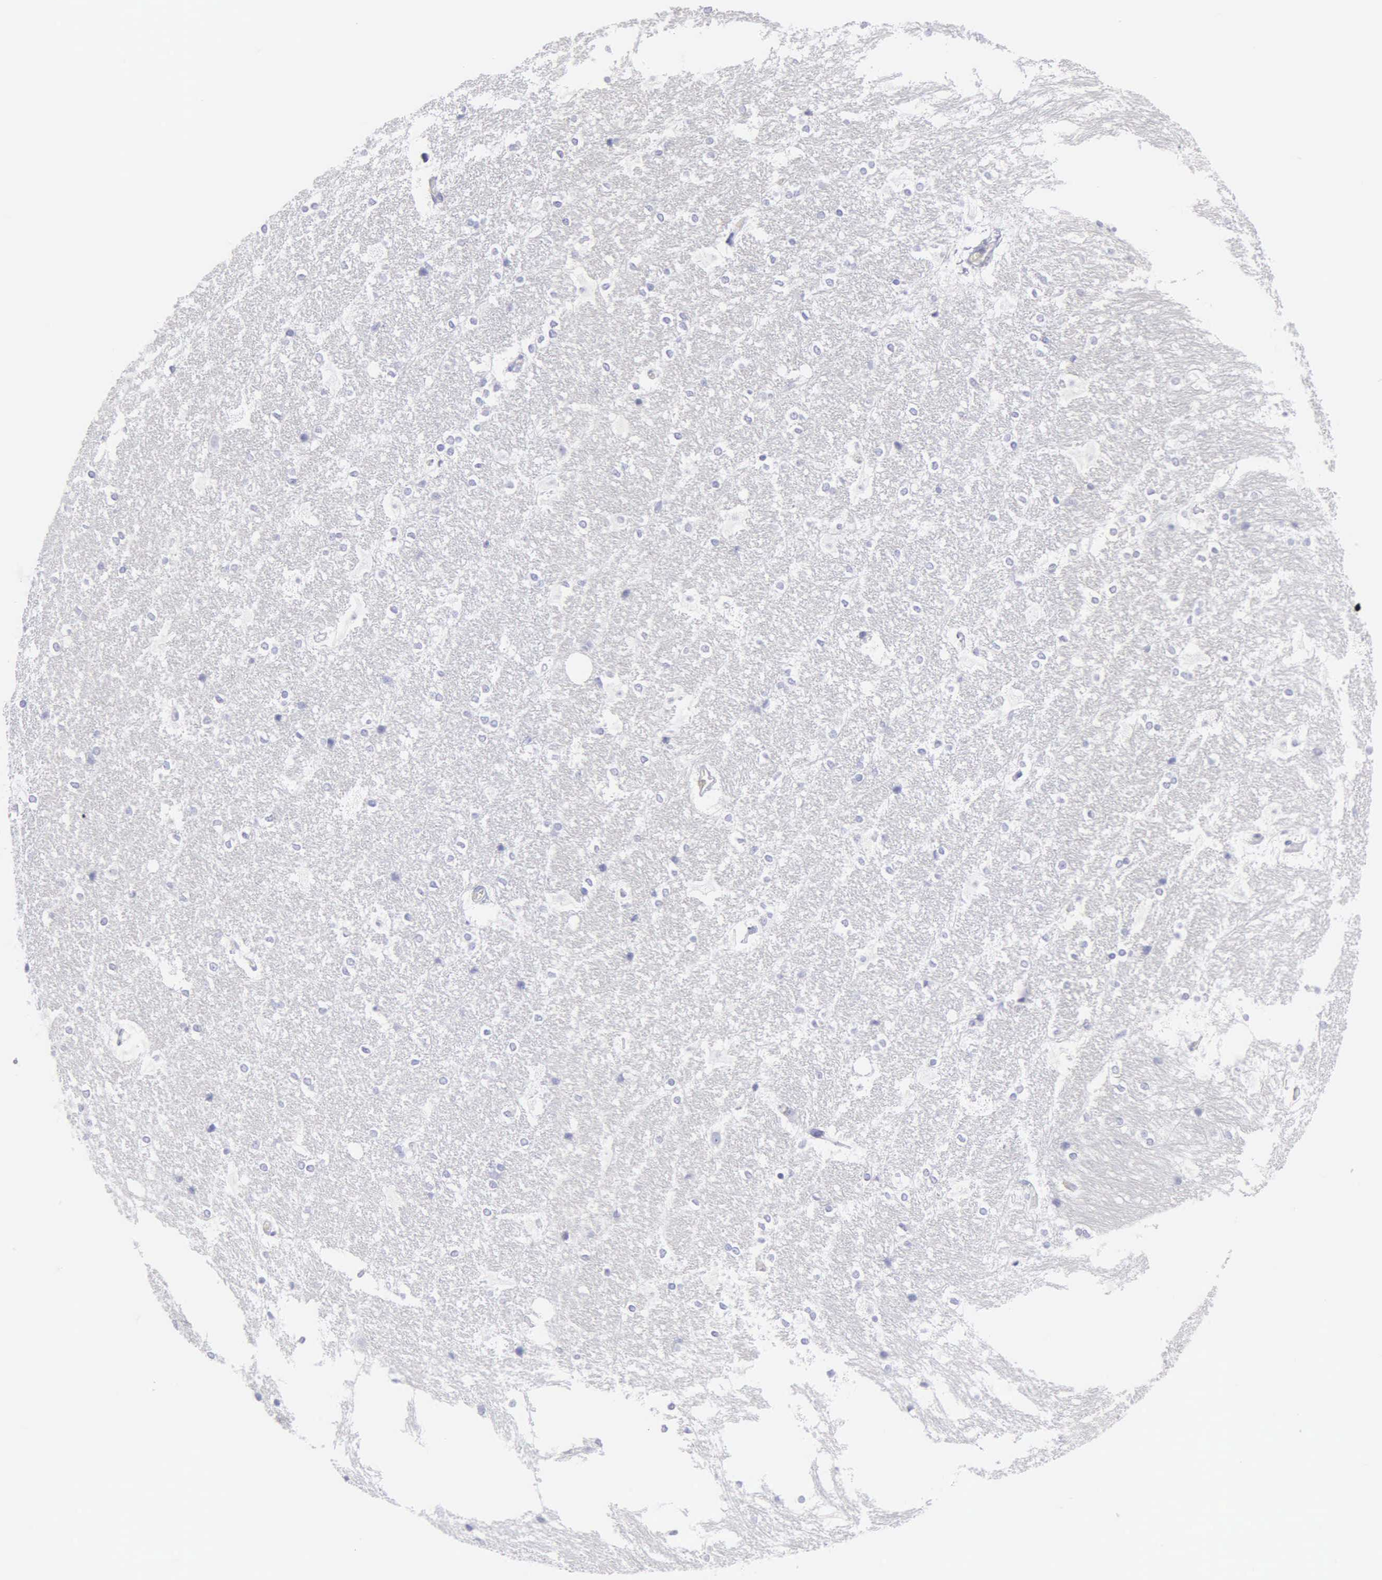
{"staining": {"intensity": "negative", "quantity": "none", "location": "none"}, "tissue": "hippocampus", "cell_type": "Glial cells", "image_type": "normal", "snomed": [{"axis": "morphology", "description": "Normal tissue, NOS"}, {"axis": "topography", "description": "Hippocampus"}], "caption": "Immunohistochemical staining of unremarkable hippocampus reveals no significant positivity in glial cells. (DAB immunohistochemistry with hematoxylin counter stain).", "gene": "CTSG", "patient": {"sex": "female", "age": 19}}